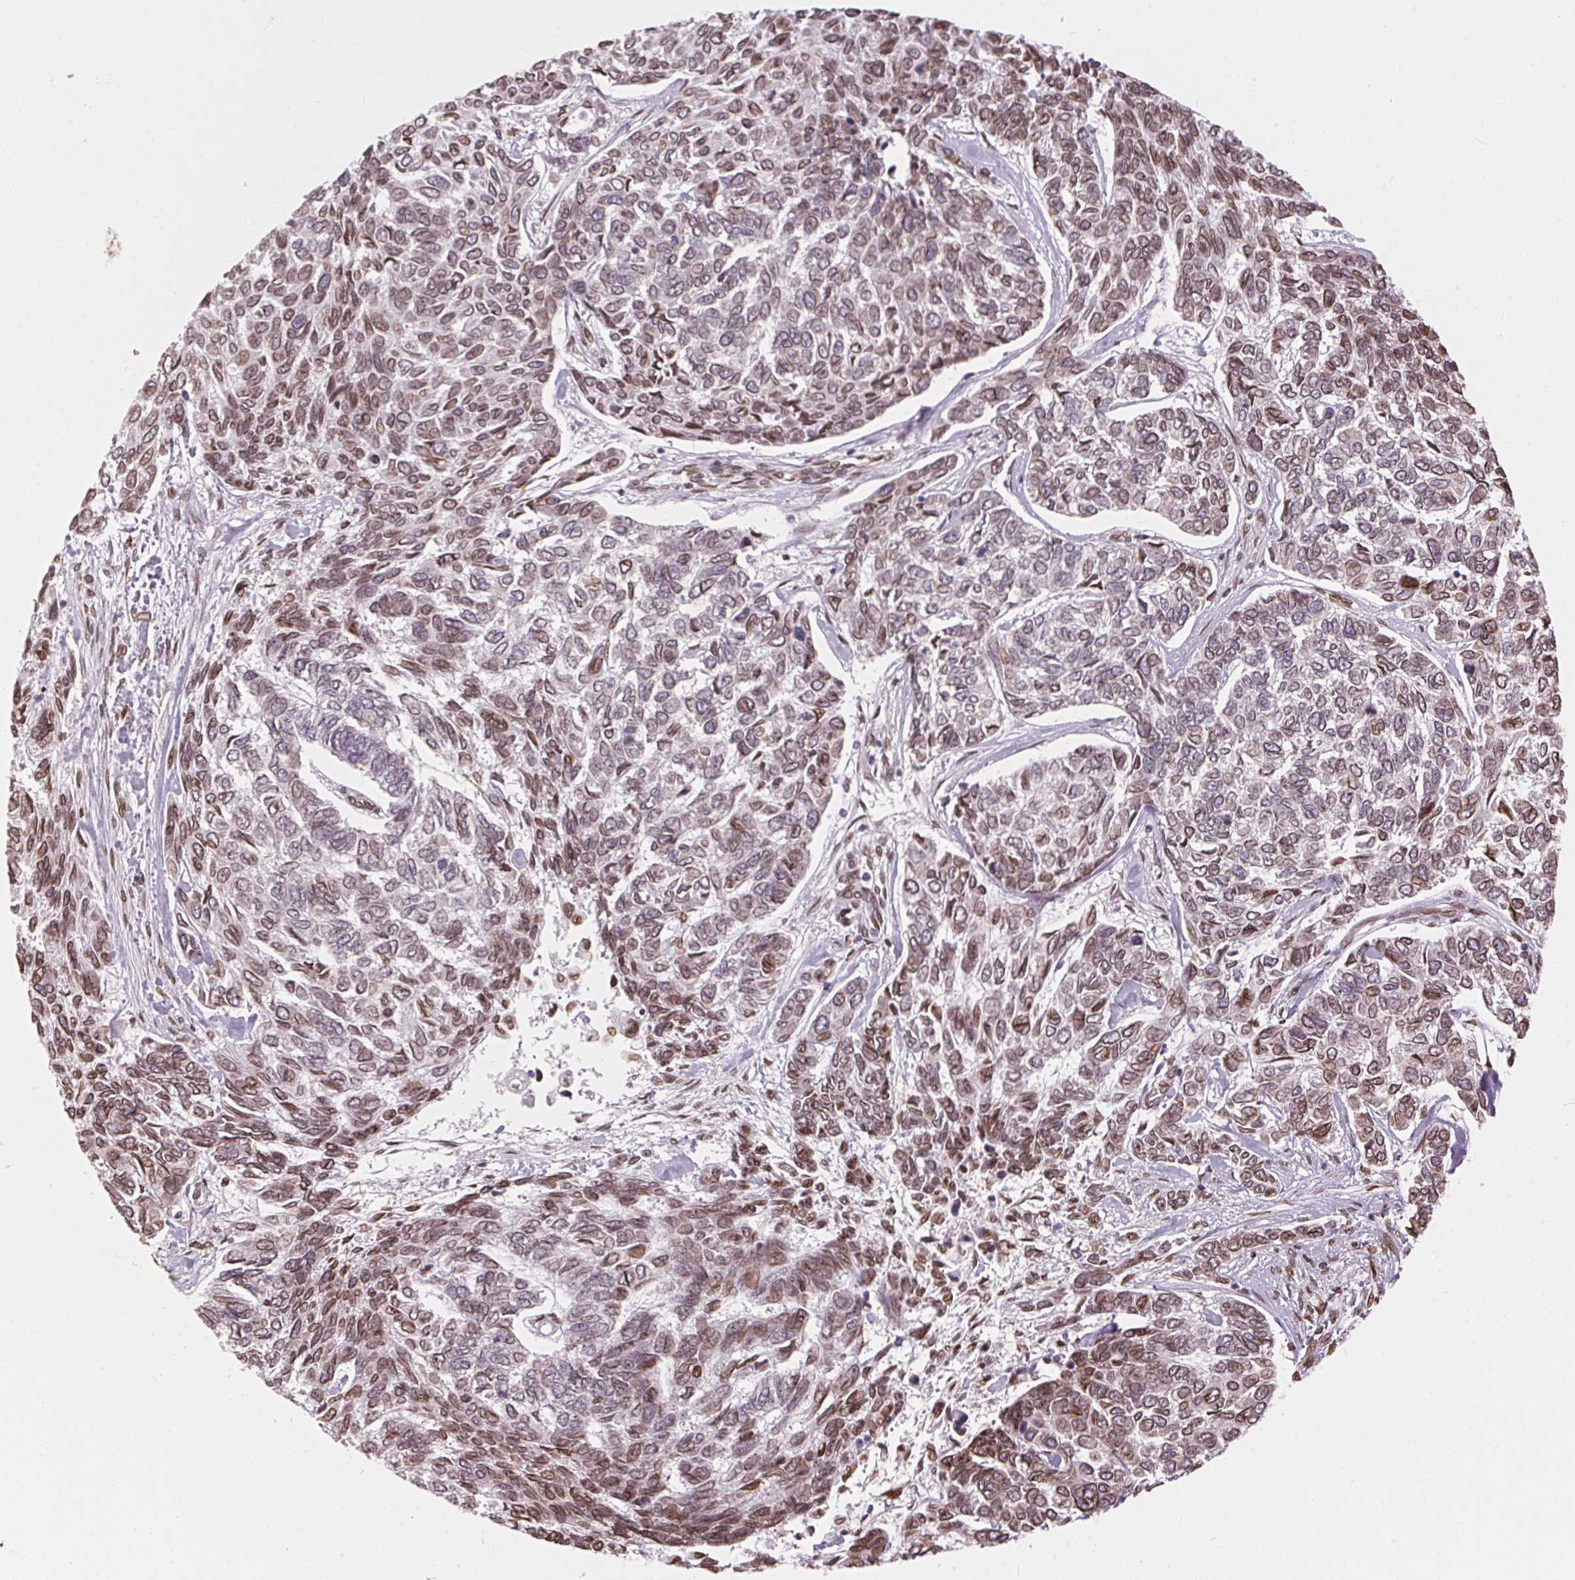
{"staining": {"intensity": "moderate", "quantity": "25%-75%", "location": "cytoplasmic/membranous,nuclear"}, "tissue": "skin cancer", "cell_type": "Tumor cells", "image_type": "cancer", "snomed": [{"axis": "morphology", "description": "Basal cell carcinoma"}, {"axis": "topography", "description": "Skin"}], "caption": "High-magnification brightfield microscopy of skin cancer (basal cell carcinoma) stained with DAB (3,3'-diaminobenzidine) (brown) and counterstained with hematoxylin (blue). tumor cells exhibit moderate cytoplasmic/membranous and nuclear expression is appreciated in approximately25%-75% of cells.", "gene": "TMEM175", "patient": {"sex": "female", "age": 65}}